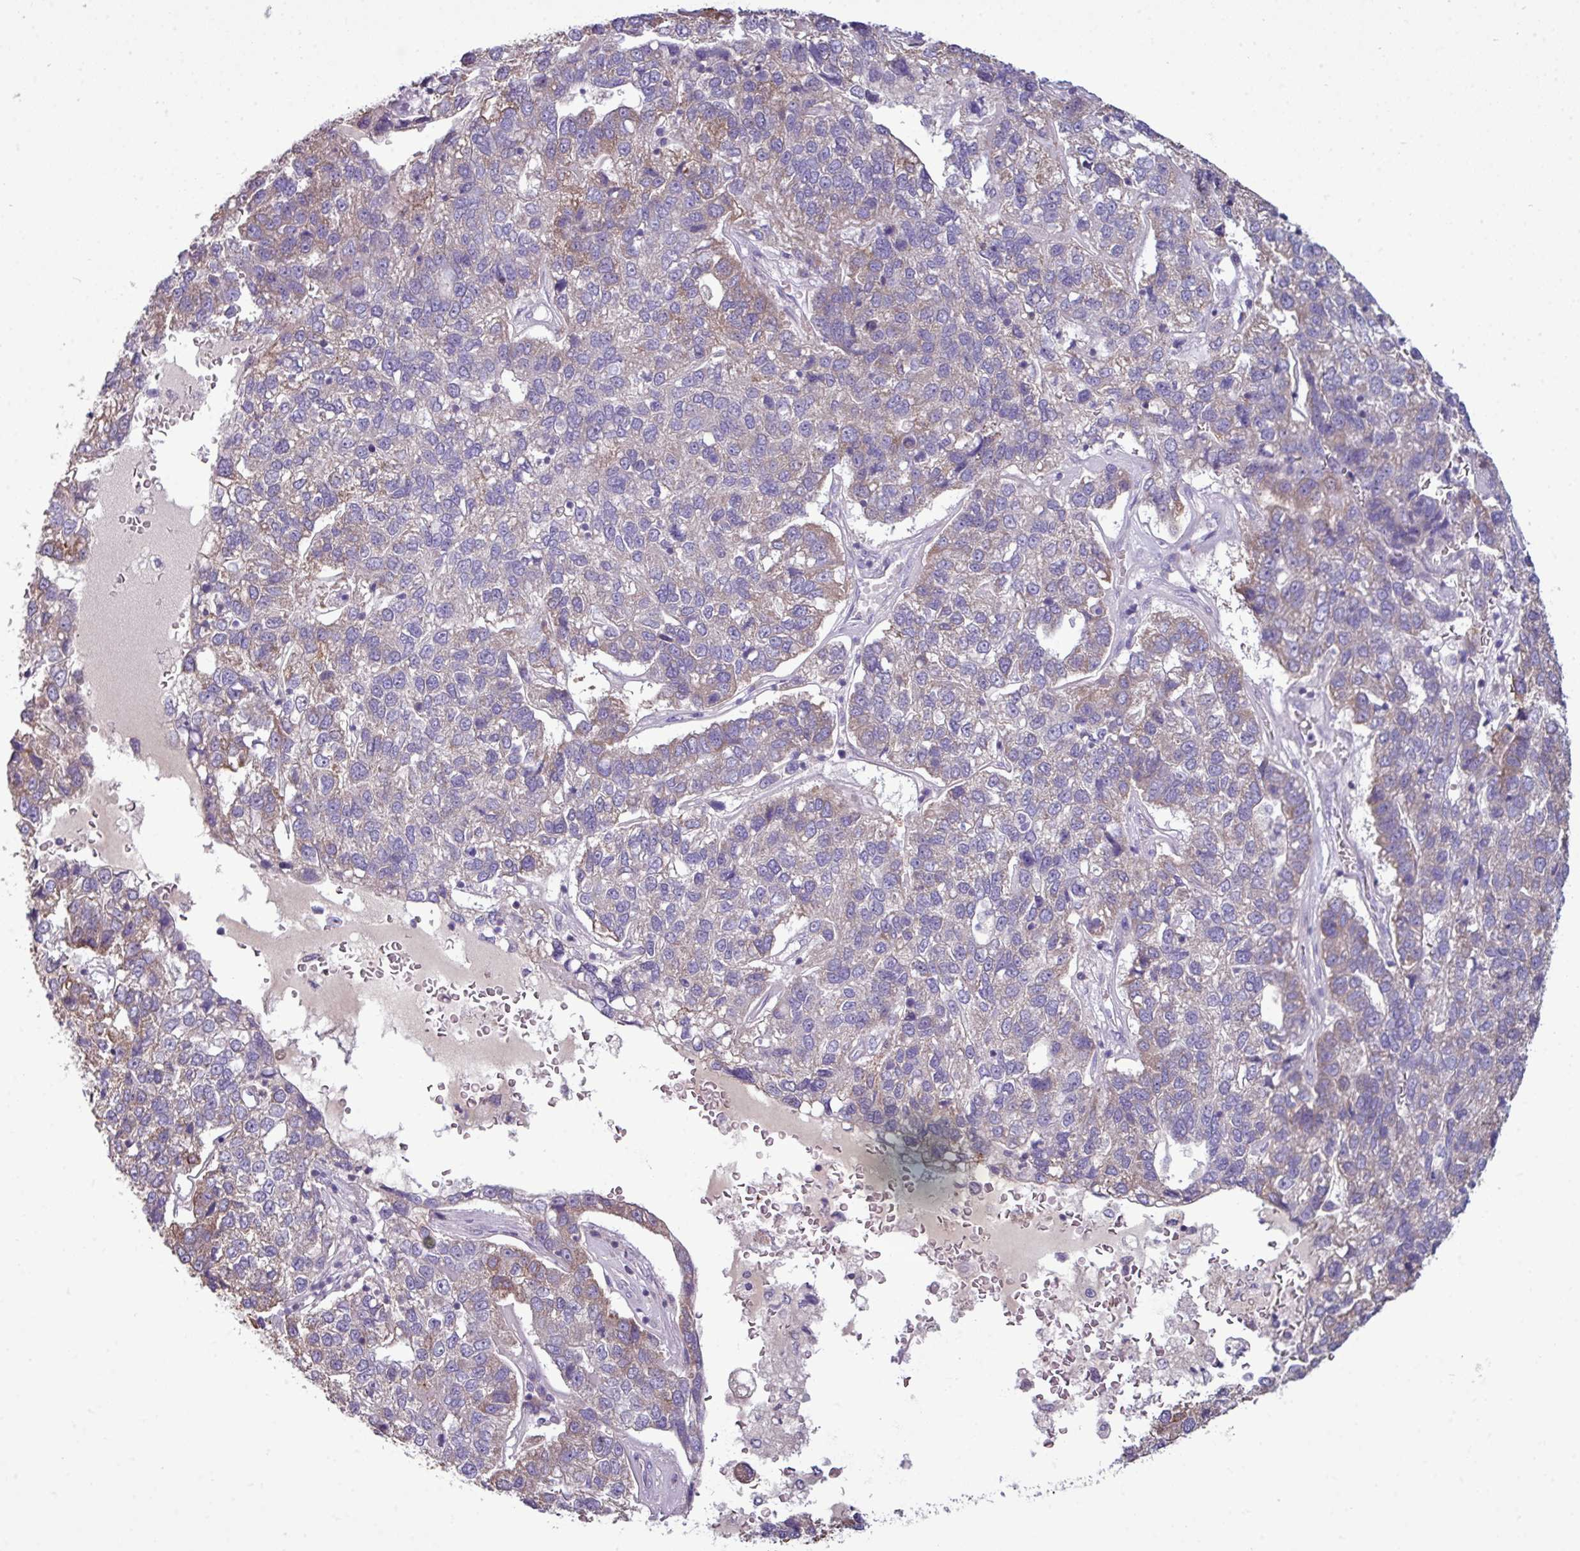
{"staining": {"intensity": "moderate", "quantity": "<25%", "location": "cytoplasmic/membranous"}, "tissue": "pancreatic cancer", "cell_type": "Tumor cells", "image_type": "cancer", "snomed": [{"axis": "morphology", "description": "Adenocarcinoma, NOS"}, {"axis": "topography", "description": "Pancreas"}], "caption": "Immunohistochemical staining of human pancreatic cancer reveals low levels of moderate cytoplasmic/membranous positivity in approximately <25% of tumor cells.", "gene": "AGAP5", "patient": {"sex": "female", "age": 61}}